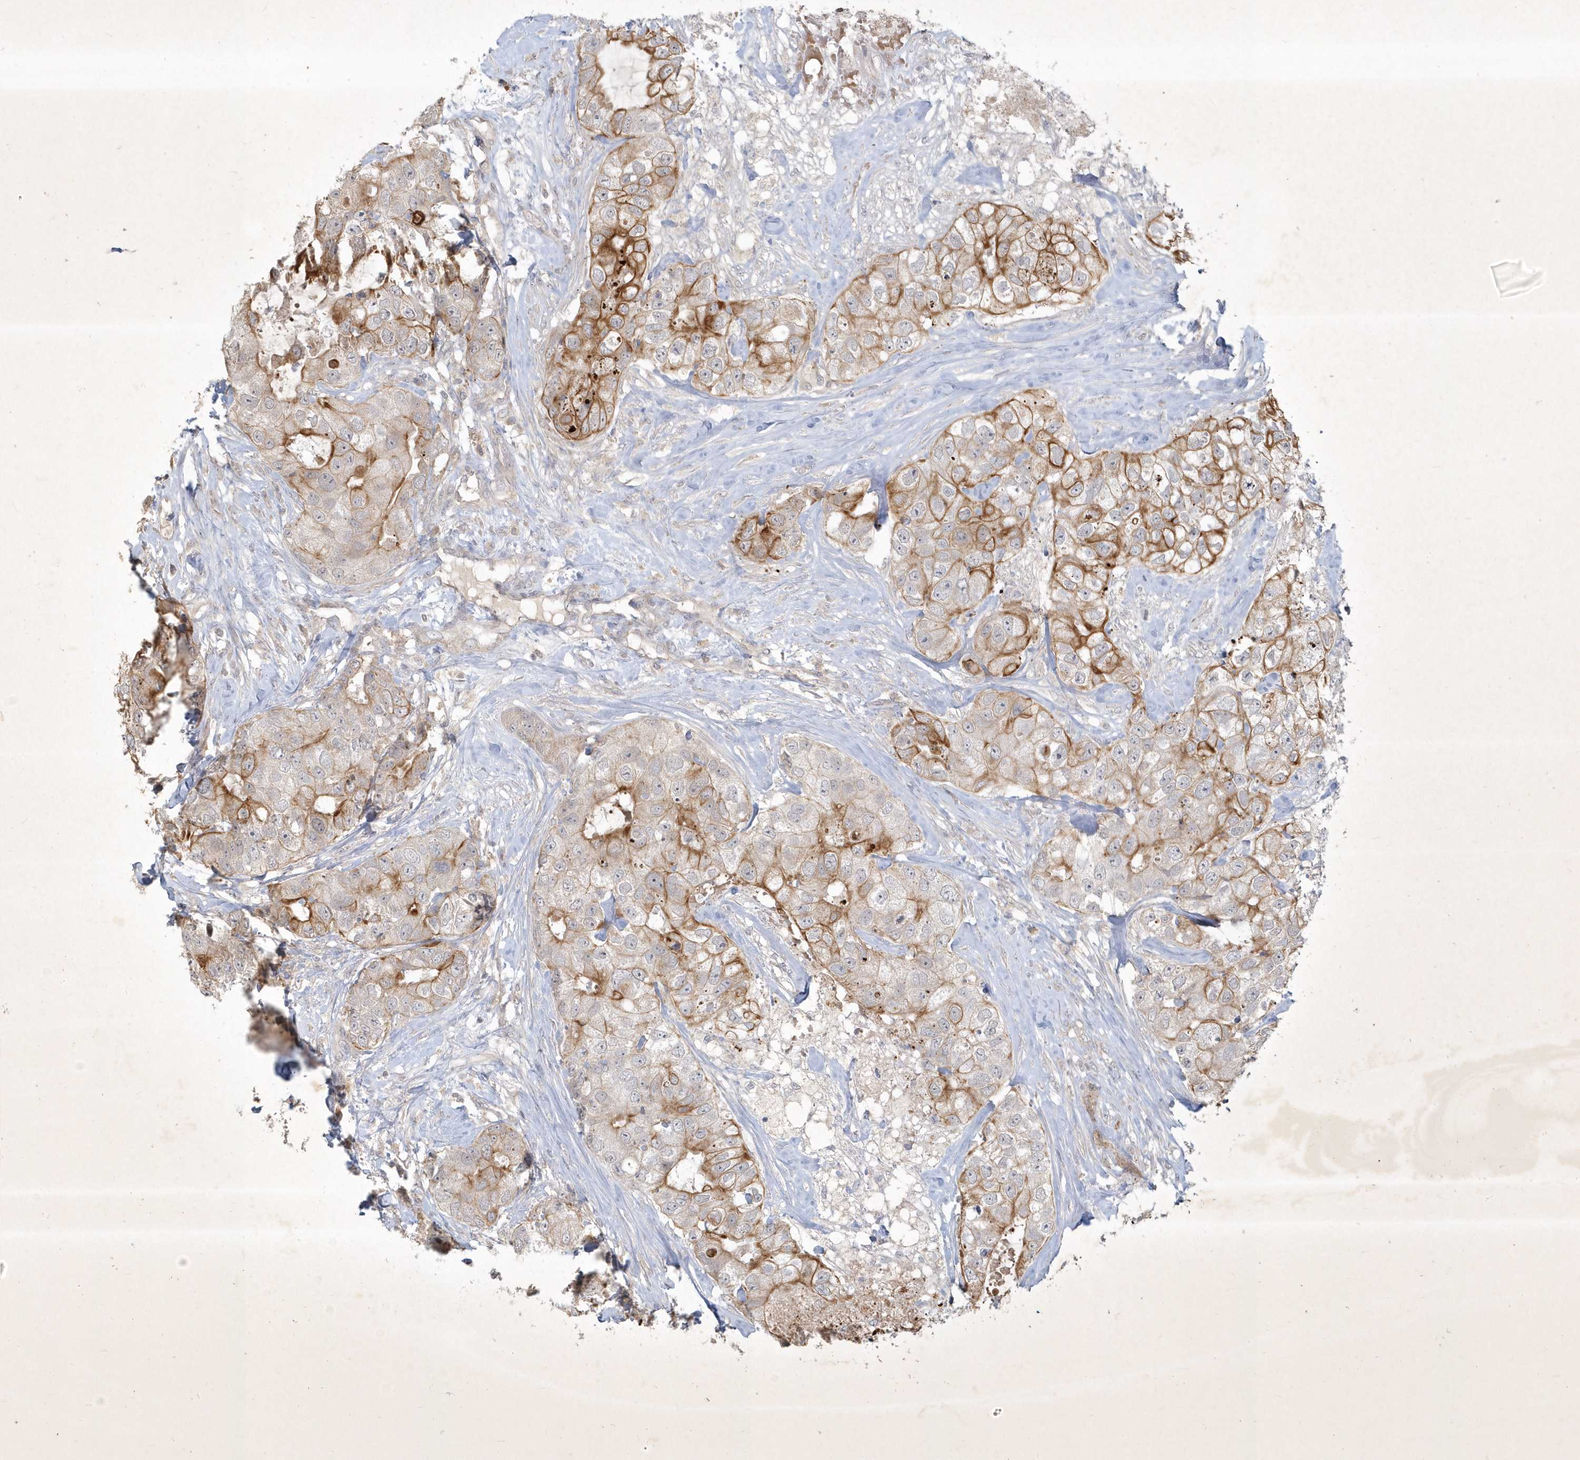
{"staining": {"intensity": "moderate", "quantity": "25%-75%", "location": "cytoplasmic/membranous"}, "tissue": "breast cancer", "cell_type": "Tumor cells", "image_type": "cancer", "snomed": [{"axis": "morphology", "description": "Duct carcinoma"}, {"axis": "topography", "description": "Breast"}], "caption": "Brown immunohistochemical staining in breast cancer displays moderate cytoplasmic/membranous positivity in about 25%-75% of tumor cells.", "gene": "BOD1", "patient": {"sex": "female", "age": 62}}